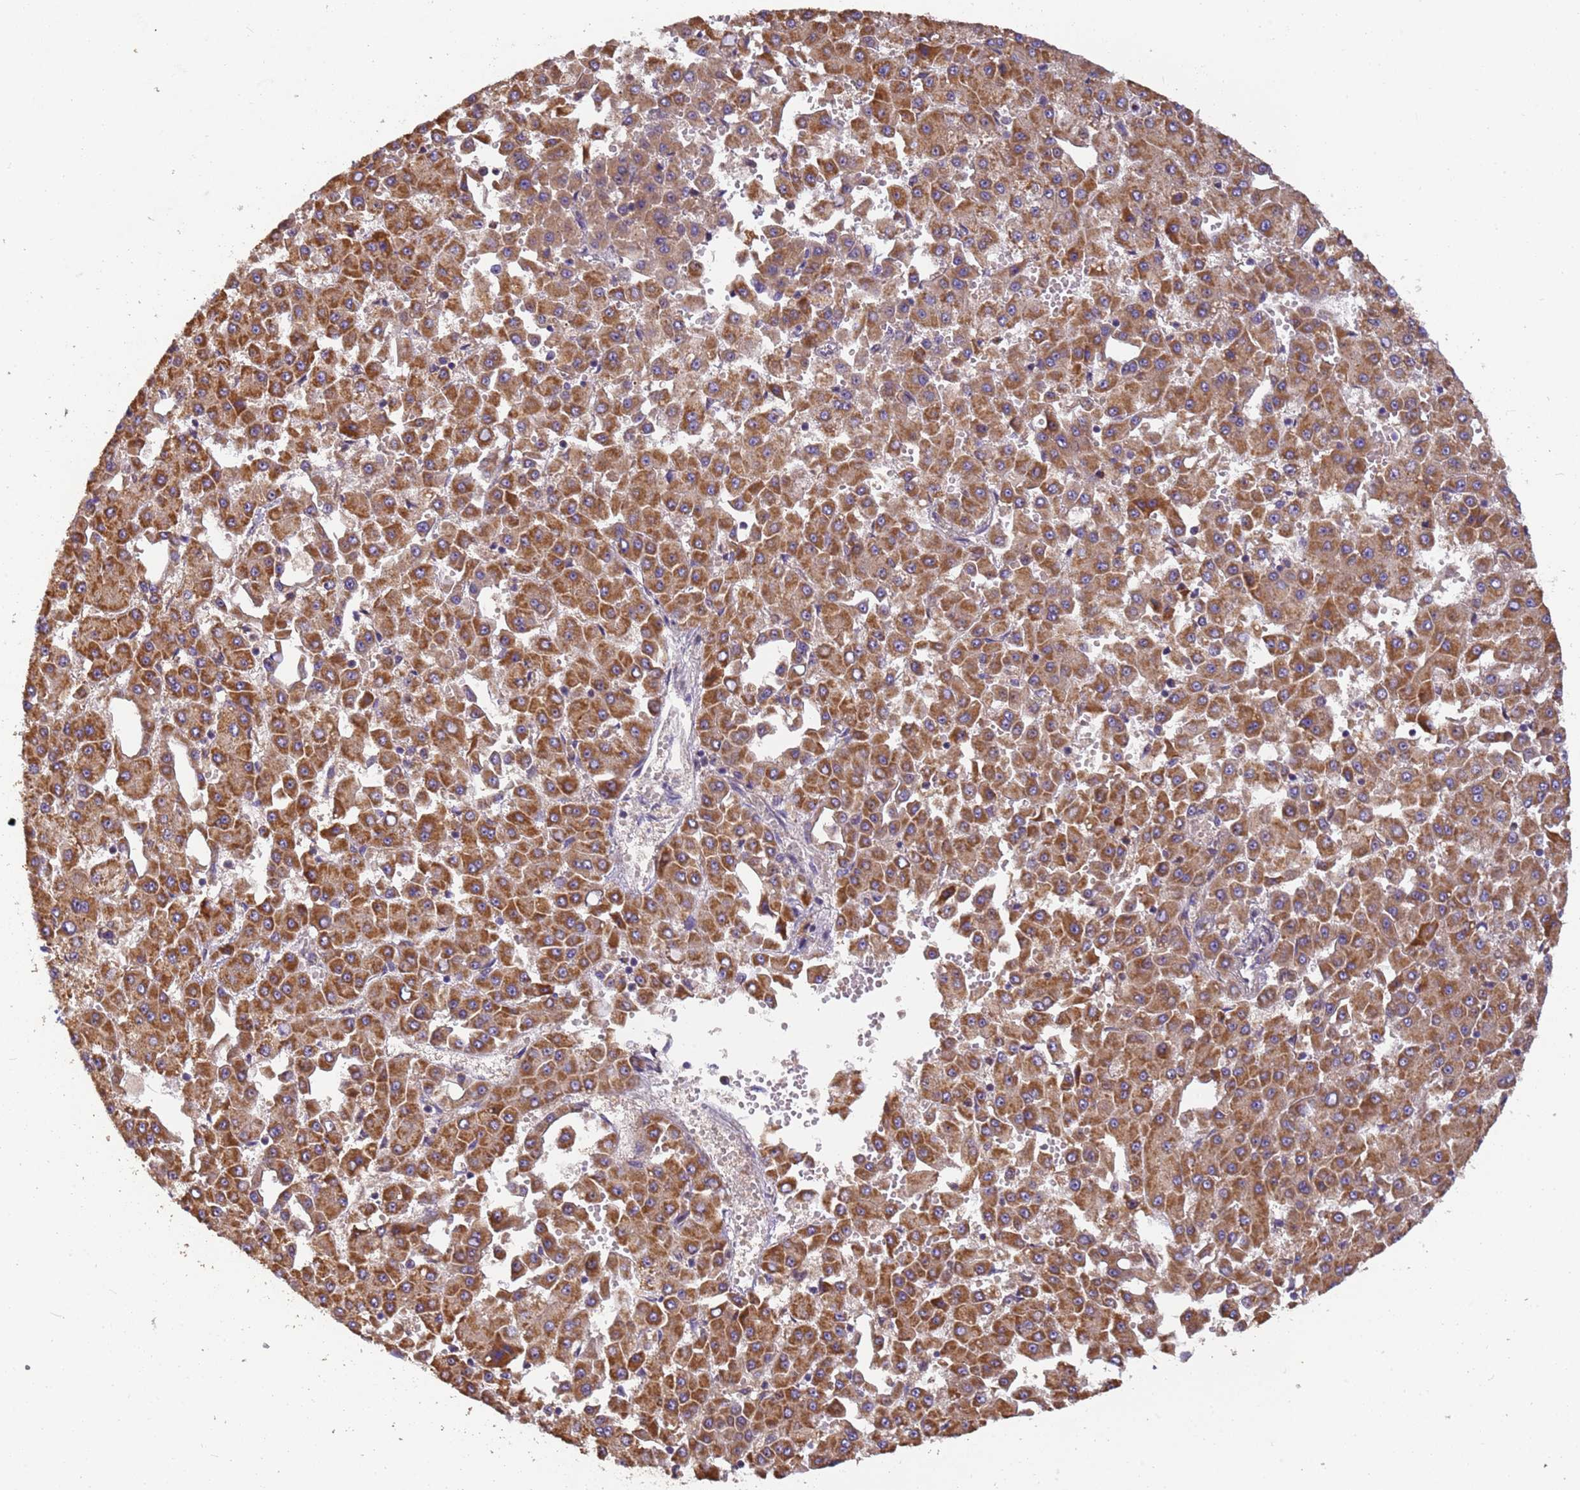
{"staining": {"intensity": "moderate", "quantity": ">75%", "location": "cytoplasmic/membranous"}, "tissue": "liver cancer", "cell_type": "Tumor cells", "image_type": "cancer", "snomed": [{"axis": "morphology", "description": "Carcinoma, Hepatocellular, NOS"}, {"axis": "topography", "description": "Liver"}], "caption": "A brown stain shows moderate cytoplasmic/membranous positivity of a protein in human hepatocellular carcinoma (liver) tumor cells.", "gene": "TIGAR", "patient": {"sex": "male", "age": 47}}